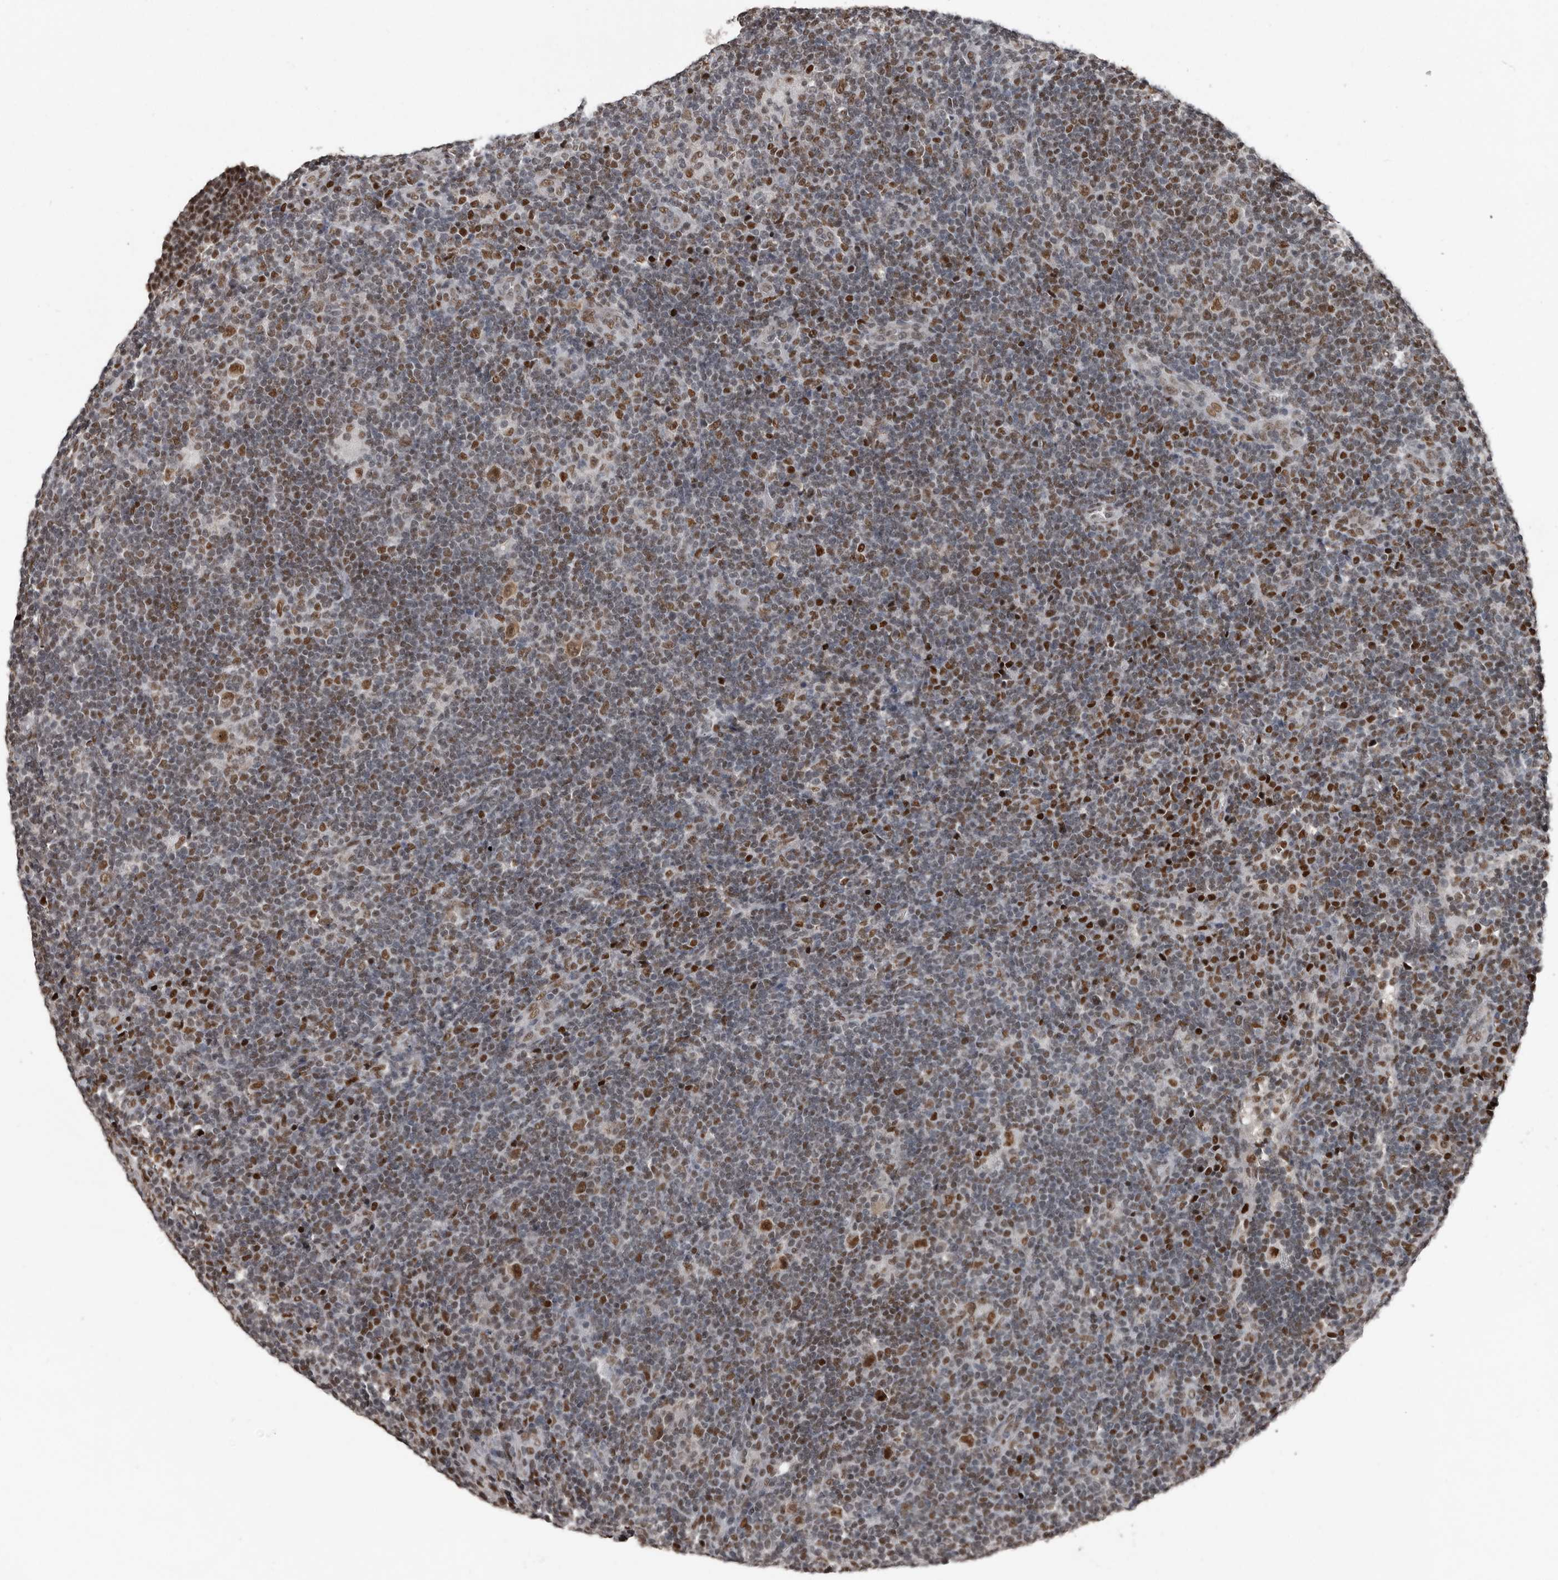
{"staining": {"intensity": "strong", "quantity": ">75%", "location": "nuclear"}, "tissue": "lymphoma", "cell_type": "Tumor cells", "image_type": "cancer", "snomed": [{"axis": "morphology", "description": "Hodgkin's disease, NOS"}, {"axis": "topography", "description": "Lymph node"}], "caption": "A brown stain highlights strong nuclear staining of a protein in human lymphoma tumor cells.", "gene": "CHD1L", "patient": {"sex": "female", "age": 57}}